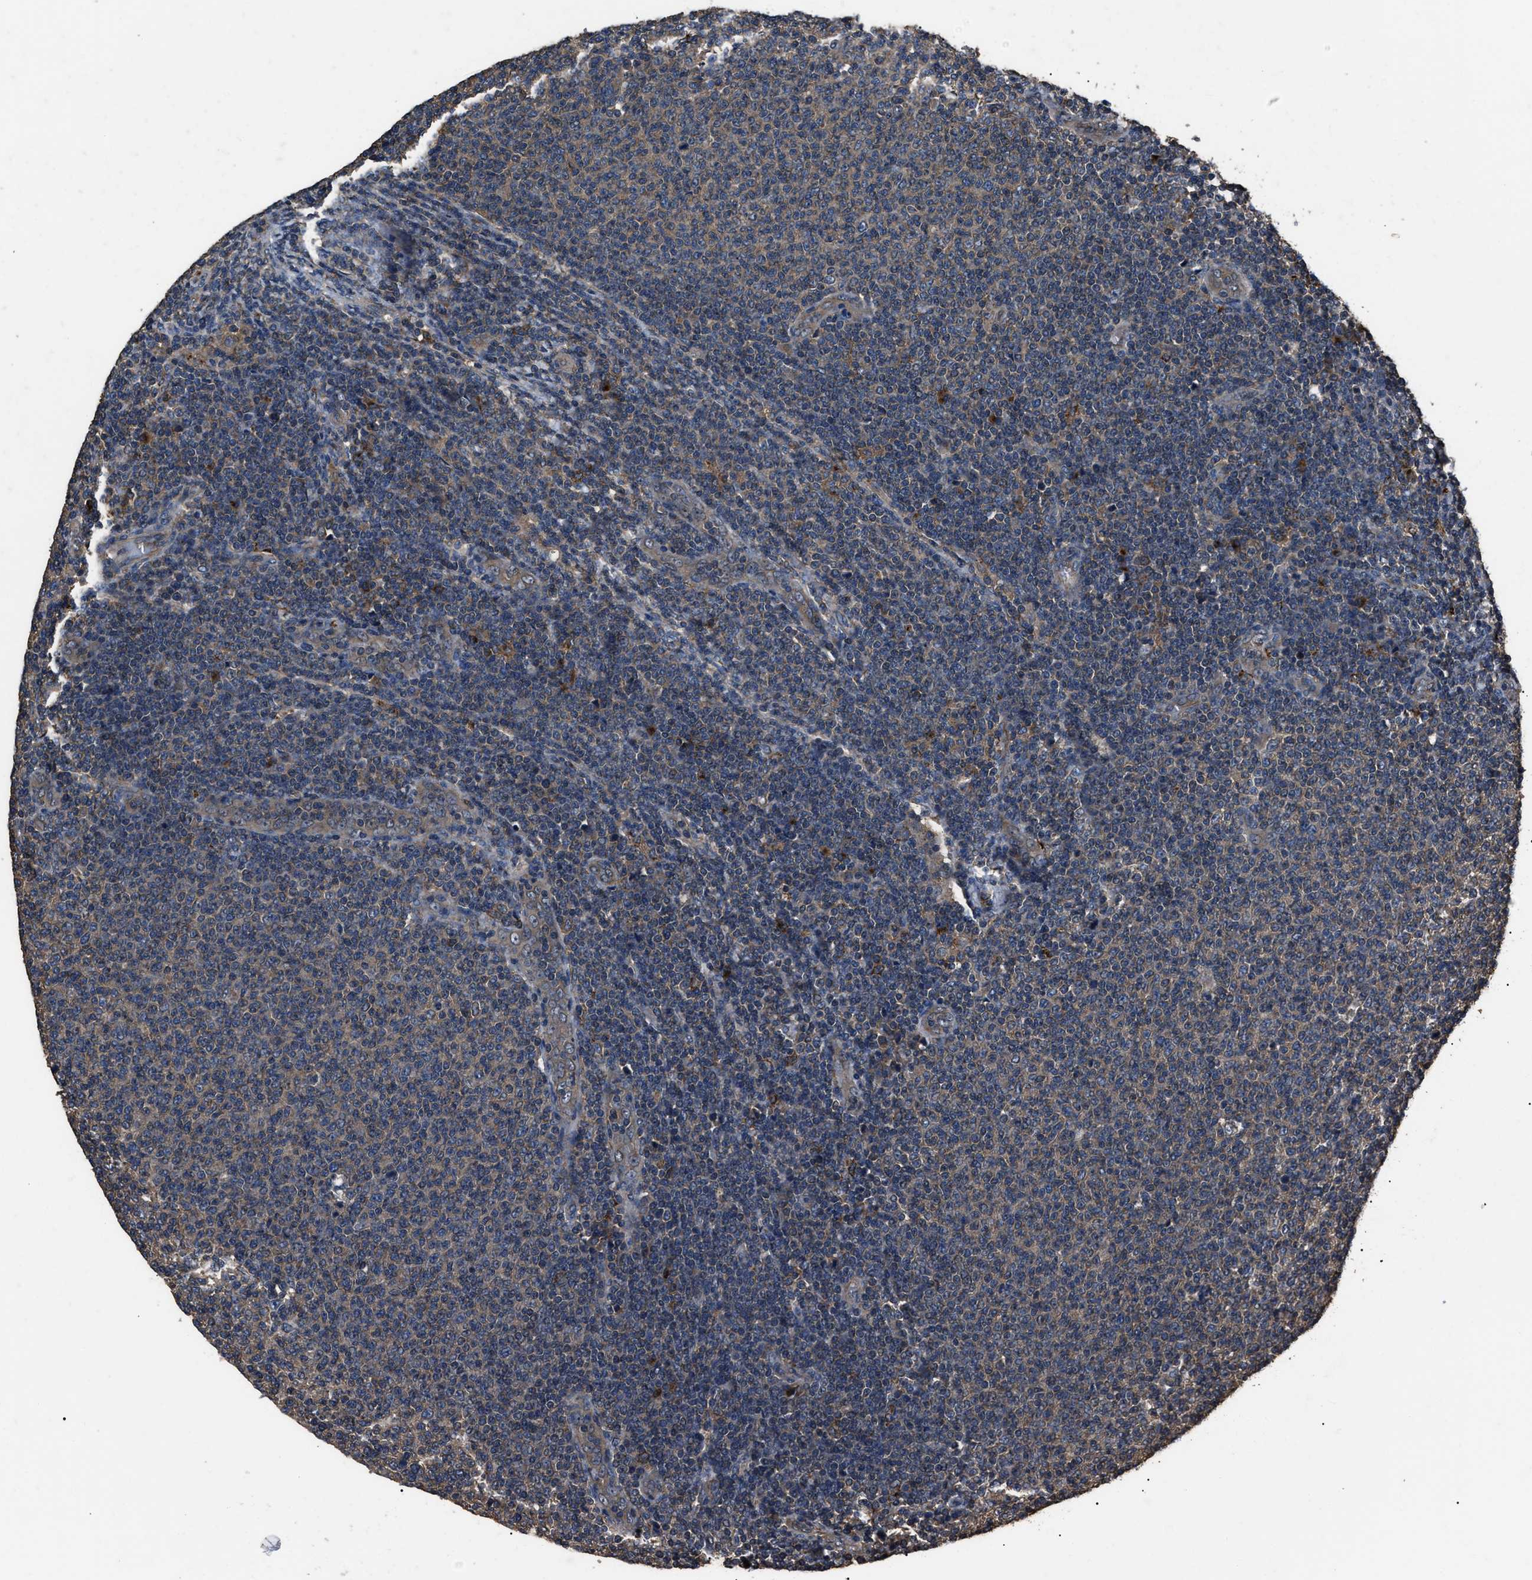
{"staining": {"intensity": "negative", "quantity": "none", "location": "none"}, "tissue": "lymphoma", "cell_type": "Tumor cells", "image_type": "cancer", "snomed": [{"axis": "morphology", "description": "Malignant lymphoma, non-Hodgkin's type, Low grade"}, {"axis": "topography", "description": "Lymph node"}], "caption": "Immunohistochemistry (IHC) of human low-grade malignant lymphoma, non-Hodgkin's type demonstrates no staining in tumor cells. (DAB immunohistochemistry (IHC), high magnification).", "gene": "RNF216", "patient": {"sex": "male", "age": 66}}